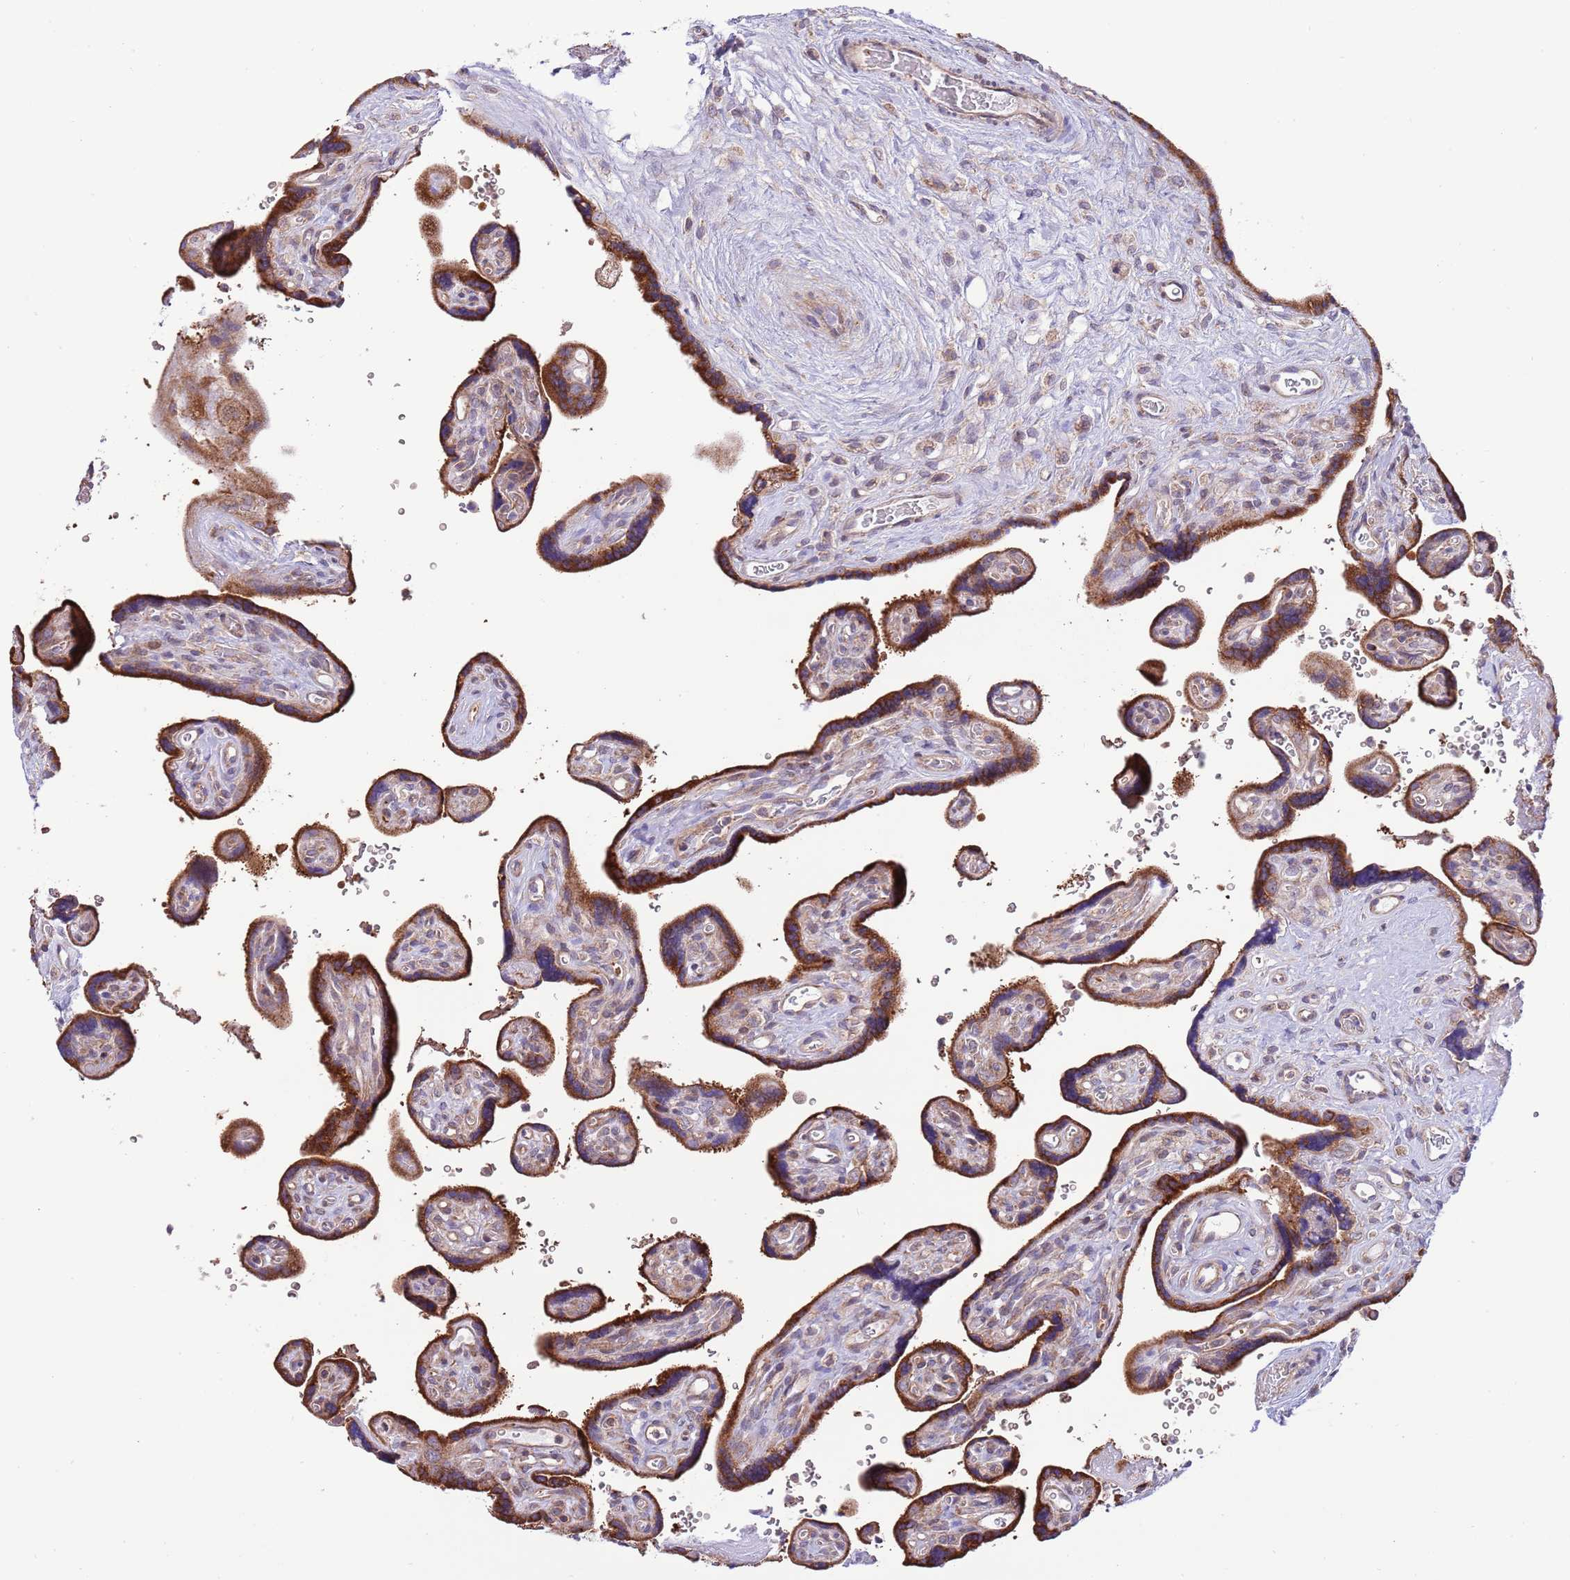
{"staining": {"intensity": "strong", "quantity": ">75%", "location": "cytoplasmic/membranous"}, "tissue": "placenta", "cell_type": "Decidual cells", "image_type": "normal", "snomed": [{"axis": "morphology", "description": "Normal tissue, NOS"}, {"axis": "topography", "description": "Placenta"}], "caption": "An IHC histopathology image of benign tissue is shown. Protein staining in brown highlights strong cytoplasmic/membranous positivity in placenta within decidual cells.", "gene": "DAND5", "patient": {"sex": "female", "age": 39}}